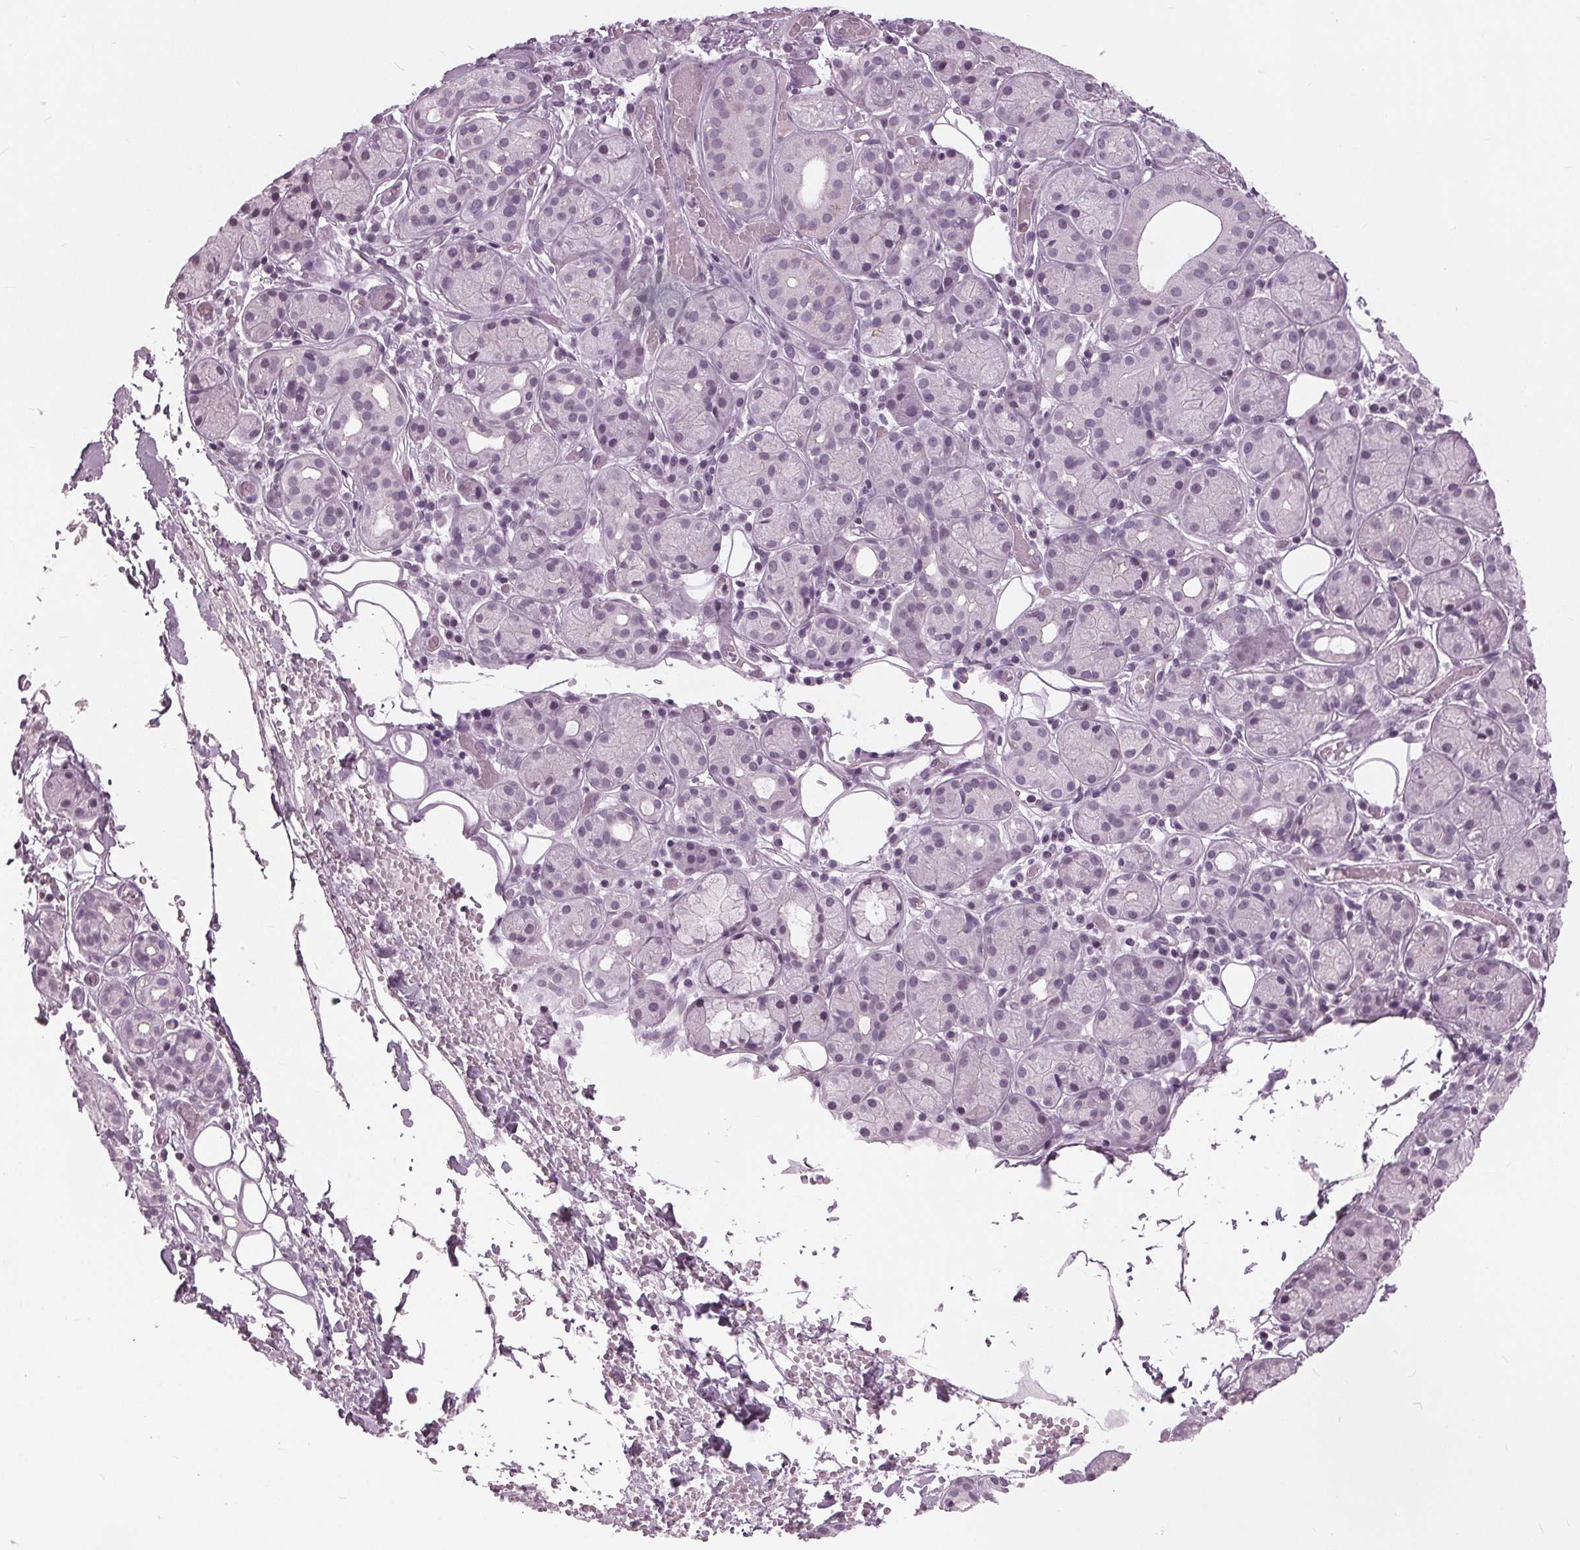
{"staining": {"intensity": "negative", "quantity": "none", "location": "none"}, "tissue": "salivary gland", "cell_type": "Glandular cells", "image_type": "normal", "snomed": [{"axis": "morphology", "description": "Normal tissue, NOS"}, {"axis": "topography", "description": "Salivary gland"}, {"axis": "topography", "description": "Peripheral nerve tissue"}], "caption": "An immunohistochemistry (IHC) image of benign salivary gland is shown. There is no staining in glandular cells of salivary gland.", "gene": "SLC9A4", "patient": {"sex": "male", "age": 71}}